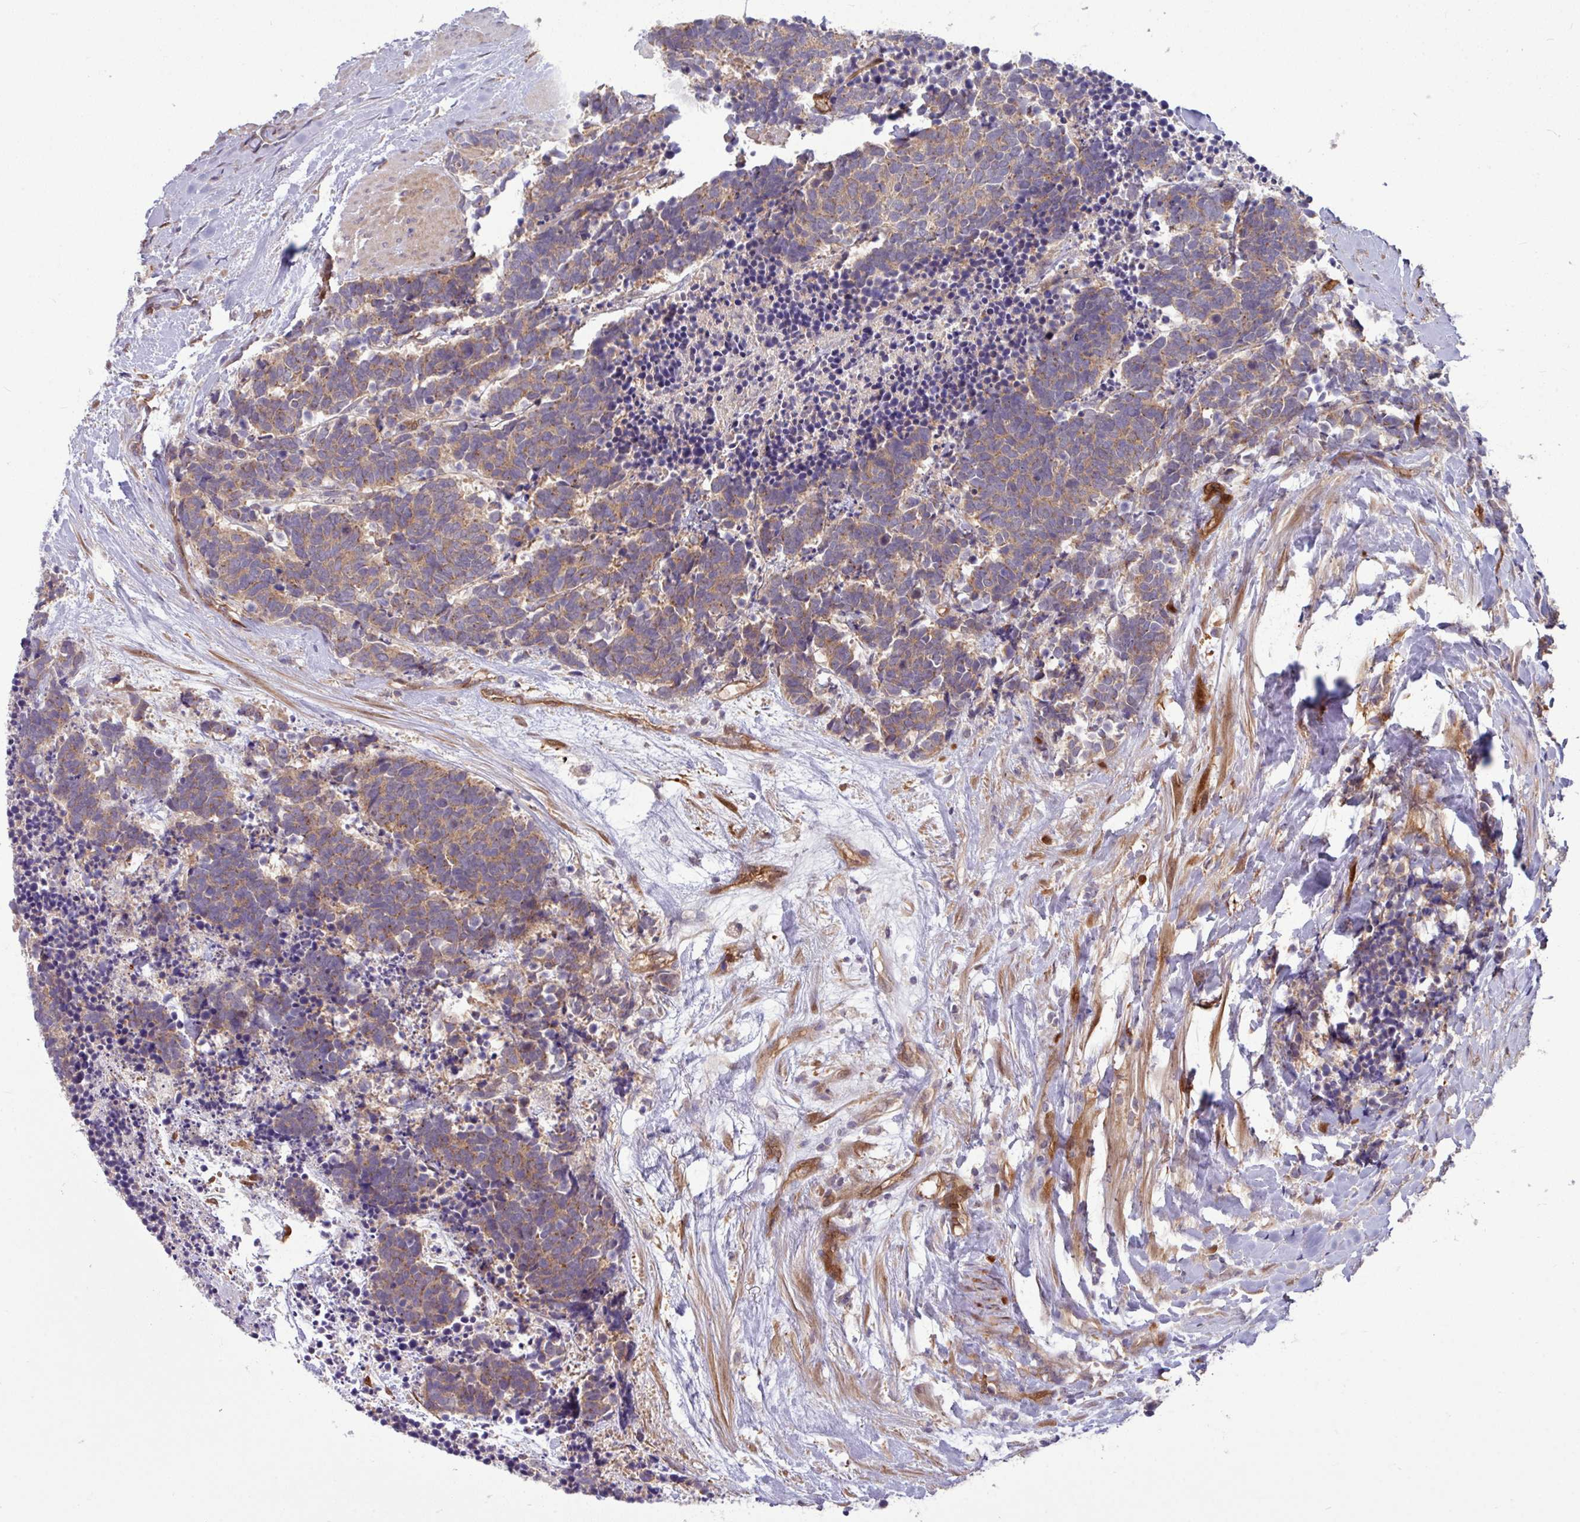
{"staining": {"intensity": "moderate", "quantity": "25%-75%", "location": "cytoplasmic/membranous"}, "tissue": "carcinoid", "cell_type": "Tumor cells", "image_type": "cancer", "snomed": [{"axis": "morphology", "description": "Carcinoma, NOS"}, {"axis": "morphology", "description": "Carcinoid, malignant, NOS"}, {"axis": "topography", "description": "Prostate"}], "caption": "Immunohistochemistry (IHC) (DAB (3,3'-diaminobenzidine)) staining of carcinoma shows moderate cytoplasmic/membranous protein positivity in approximately 25%-75% of tumor cells.", "gene": "B4GALNT4", "patient": {"sex": "male", "age": 57}}